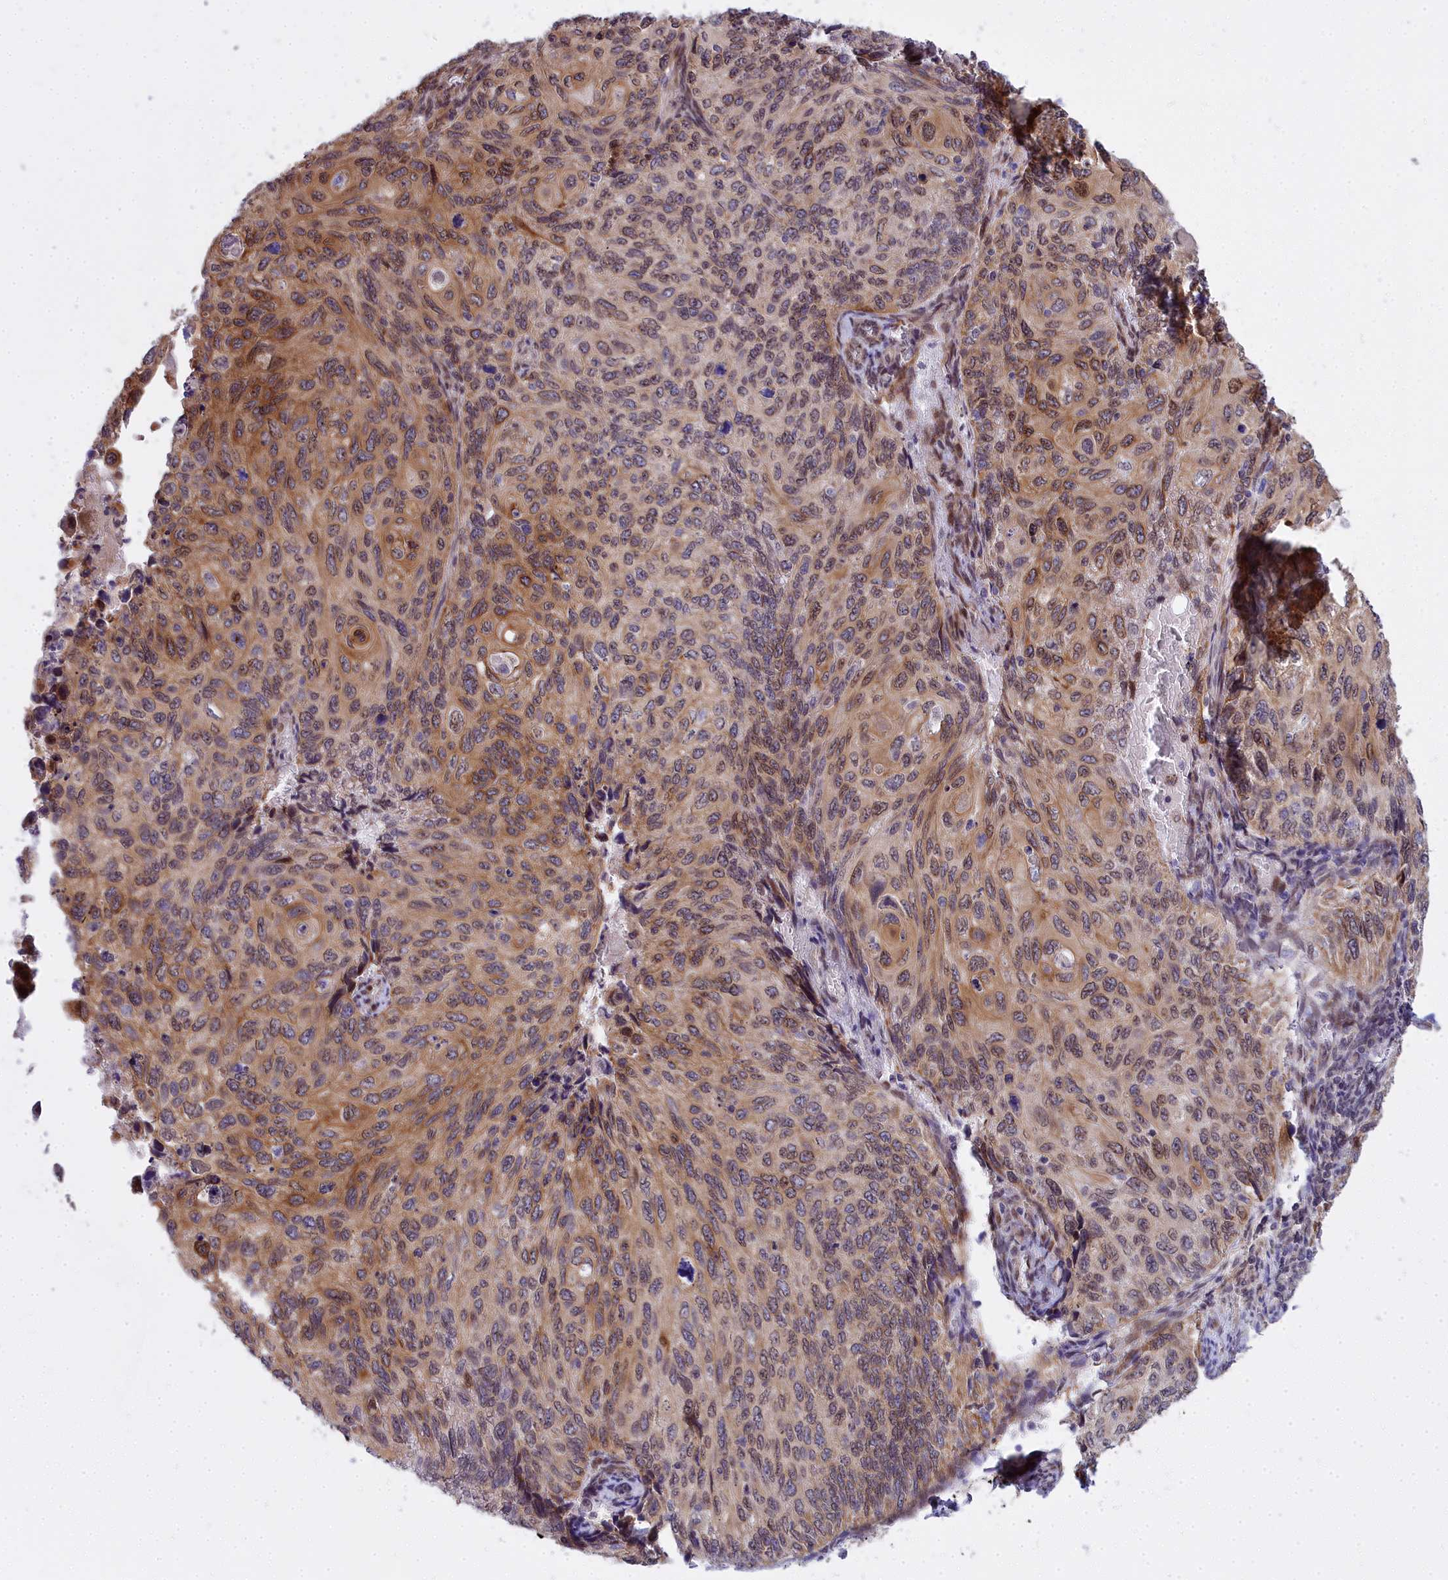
{"staining": {"intensity": "moderate", "quantity": "25%-75%", "location": "cytoplasmic/membranous"}, "tissue": "cervical cancer", "cell_type": "Tumor cells", "image_type": "cancer", "snomed": [{"axis": "morphology", "description": "Squamous cell carcinoma, NOS"}, {"axis": "topography", "description": "Cervix"}], "caption": "Protein expression analysis of human cervical cancer (squamous cell carcinoma) reveals moderate cytoplasmic/membranous expression in approximately 25%-75% of tumor cells. The protein of interest is stained brown, and the nuclei are stained in blue (DAB (3,3'-diaminobenzidine) IHC with brightfield microscopy, high magnification).", "gene": "ABCB8", "patient": {"sex": "female", "age": 70}}